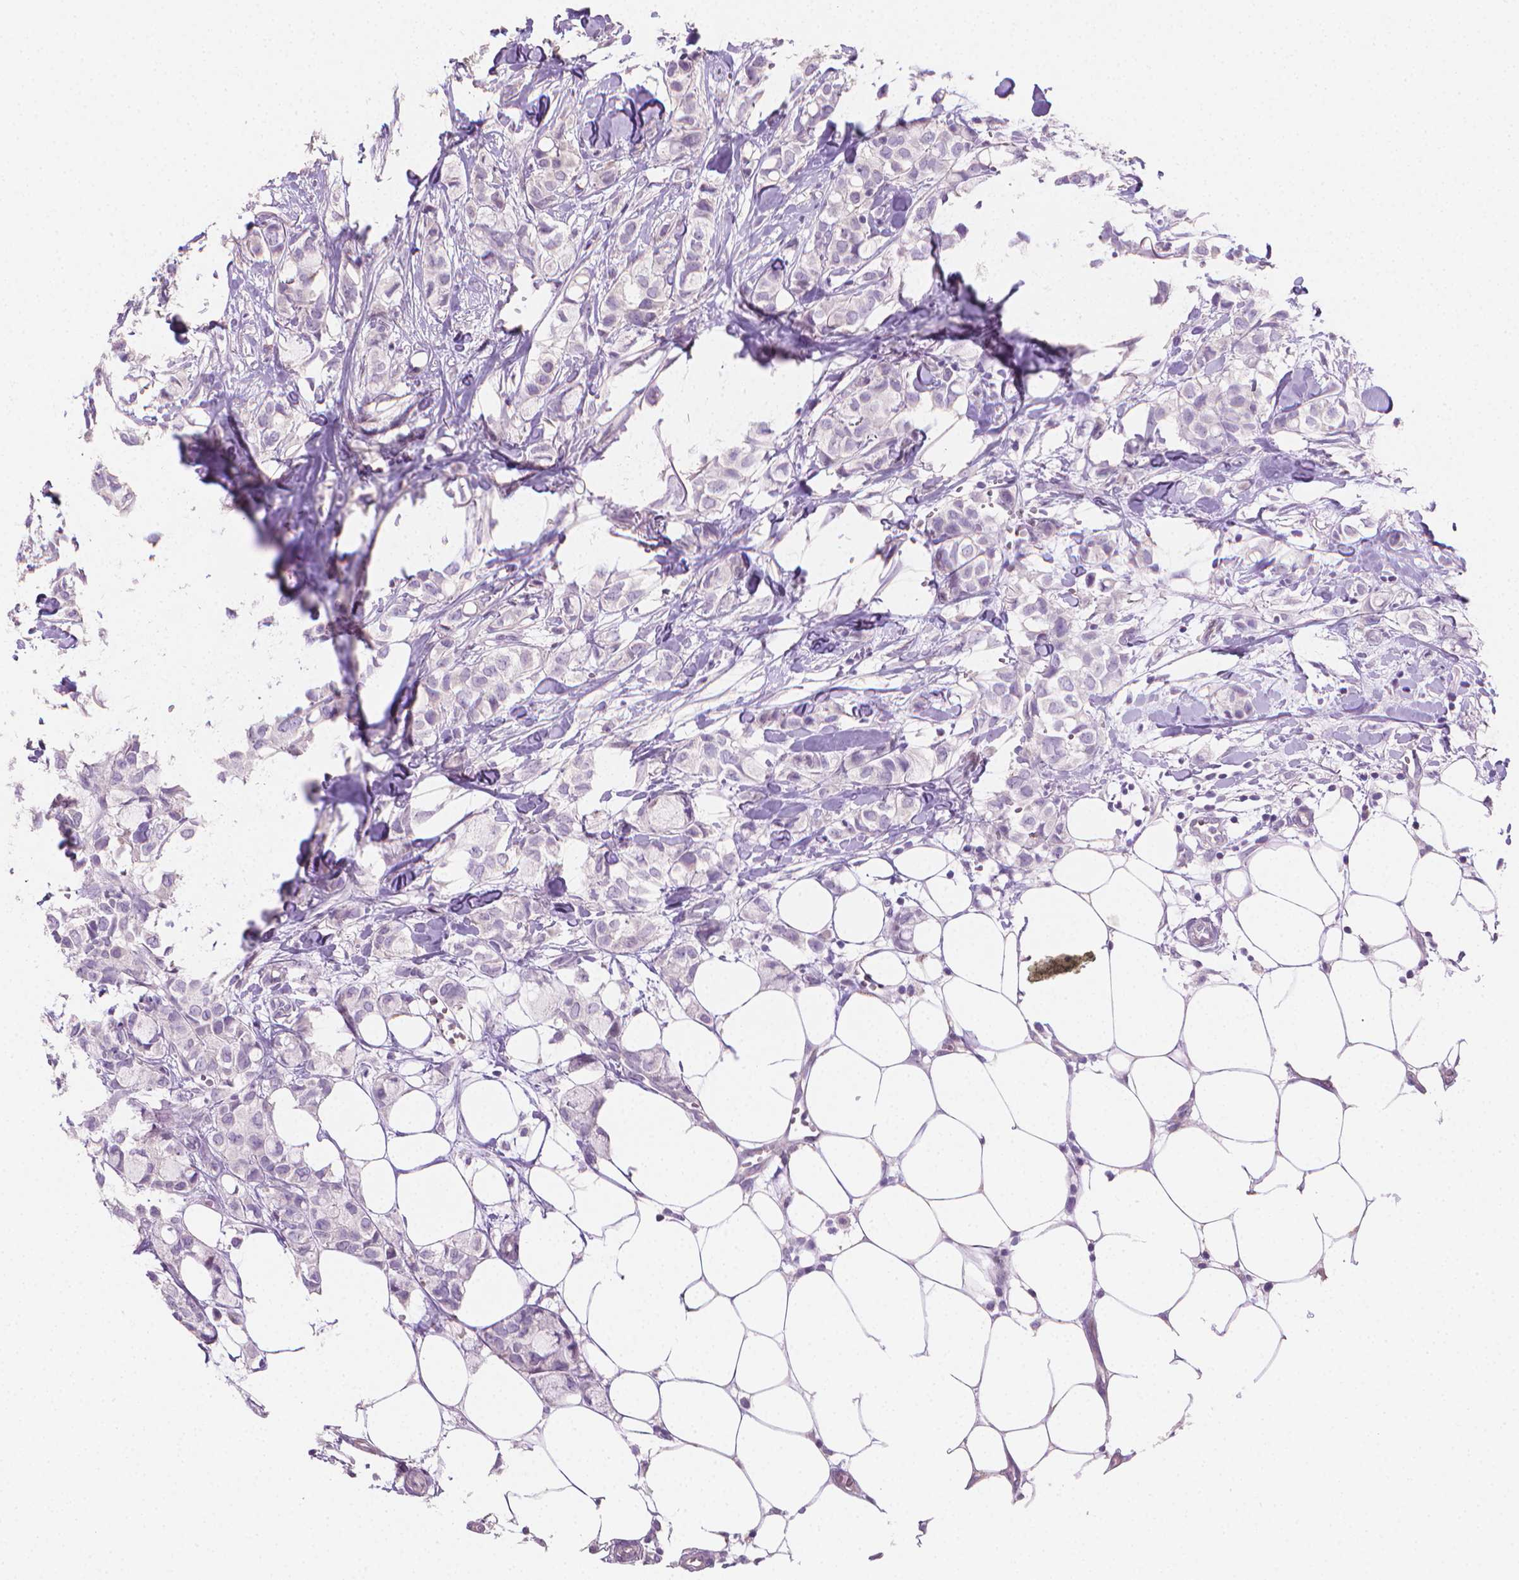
{"staining": {"intensity": "negative", "quantity": "none", "location": "none"}, "tissue": "breast cancer", "cell_type": "Tumor cells", "image_type": "cancer", "snomed": [{"axis": "morphology", "description": "Duct carcinoma"}, {"axis": "topography", "description": "Breast"}], "caption": "Immunohistochemical staining of breast cancer (invasive ductal carcinoma) displays no significant positivity in tumor cells. (IHC, brightfield microscopy, high magnification).", "gene": "CLXN", "patient": {"sex": "female", "age": 85}}